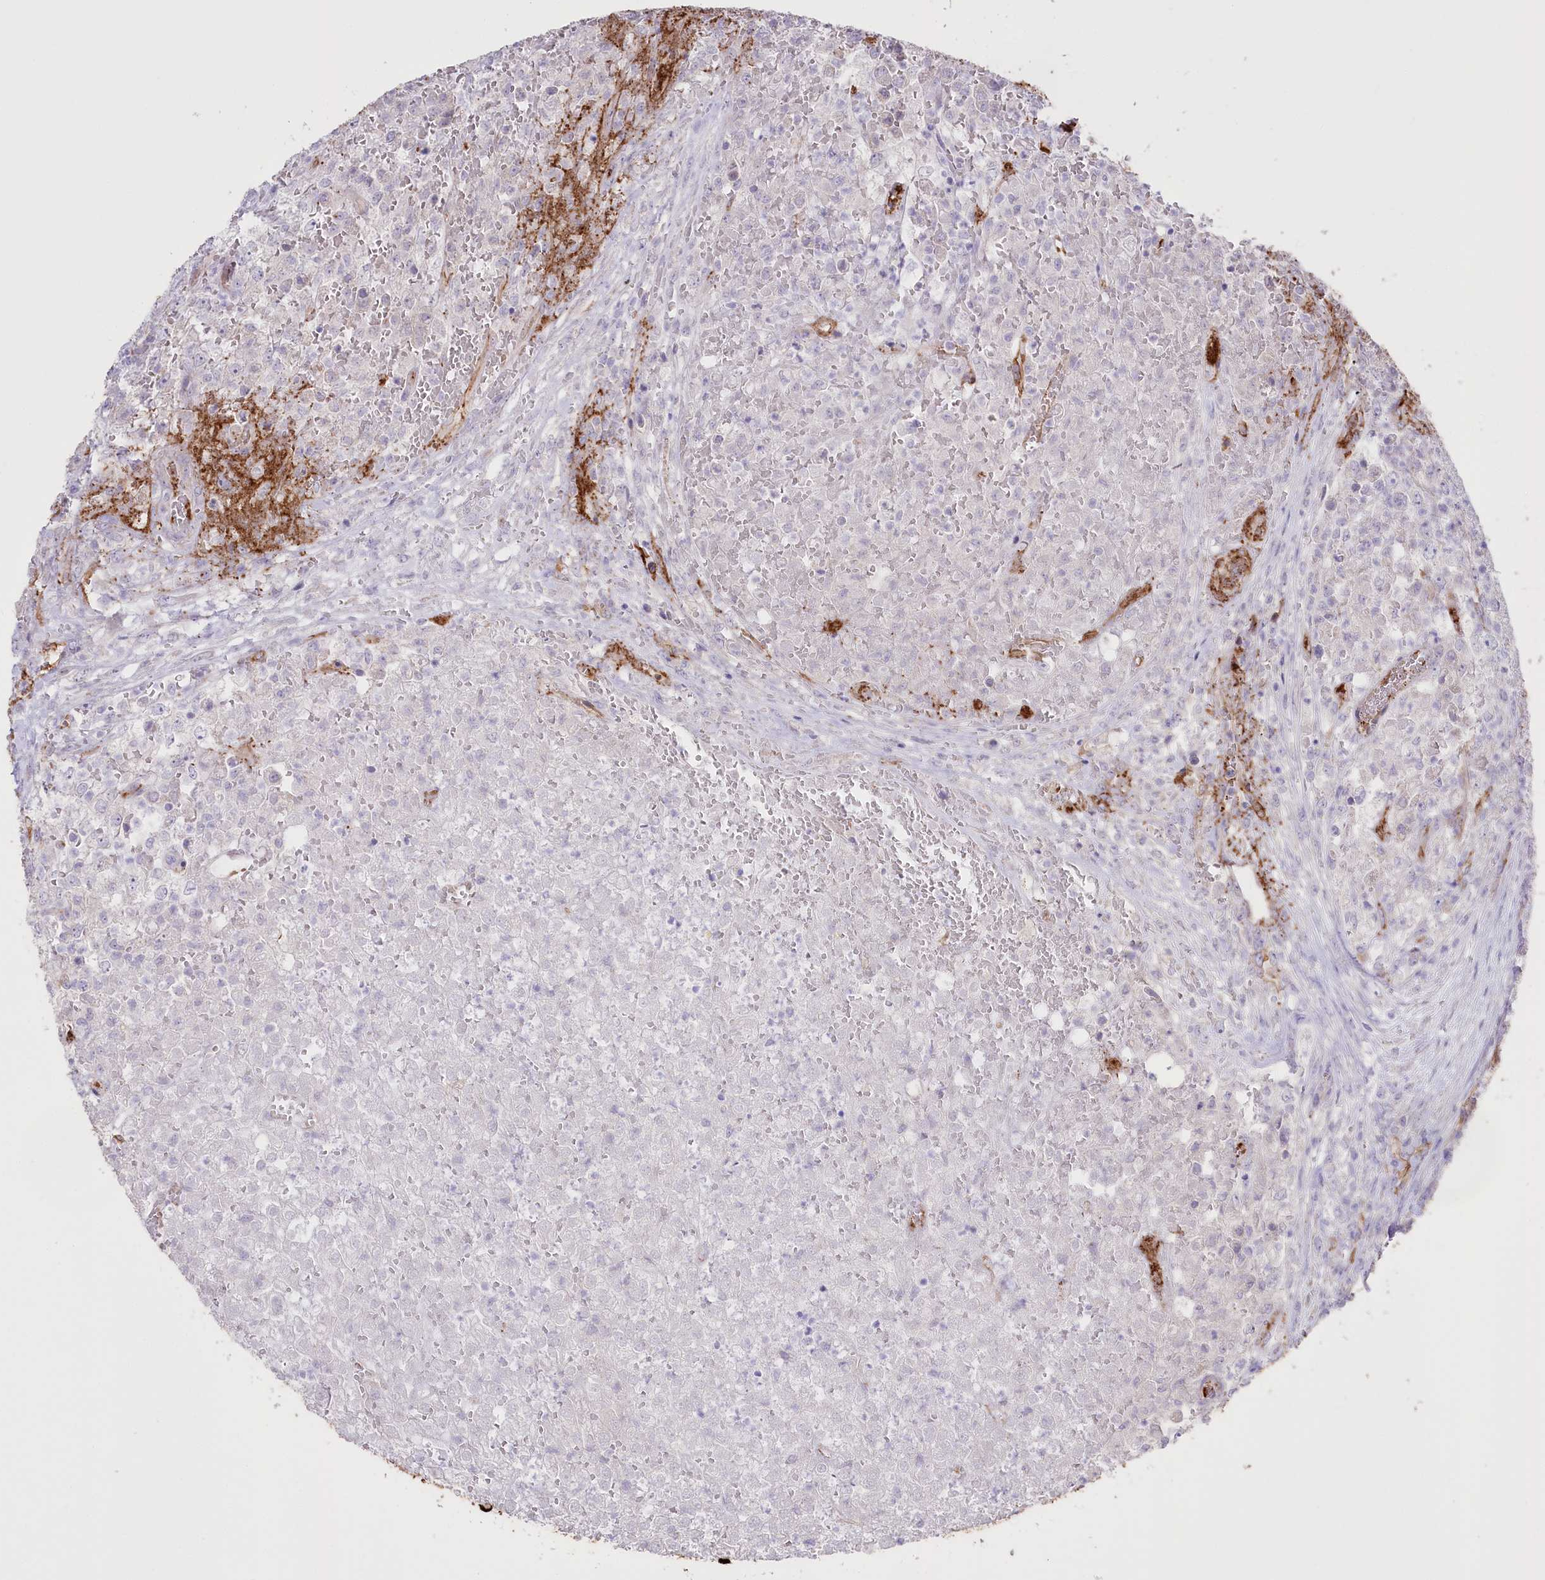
{"staining": {"intensity": "negative", "quantity": "none", "location": "none"}, "tissue": "renal cancer", "cell_type": "Tumor cells", "image_type": "cancer", "snomed": [{"axis": "morphology", "description": "Adenocarcinoma, NOS"}, {"axis": "topography", "description": "Kidney"}], "caption": "Immunohistochemistry (IHC) photomicrograph of renal cancer (adenocarcinoma) stained for a protein (brown), which displays no staining in tumor cells.", "gene": "SLC39A10", "patient": {"sex": "female", "age": 54}}